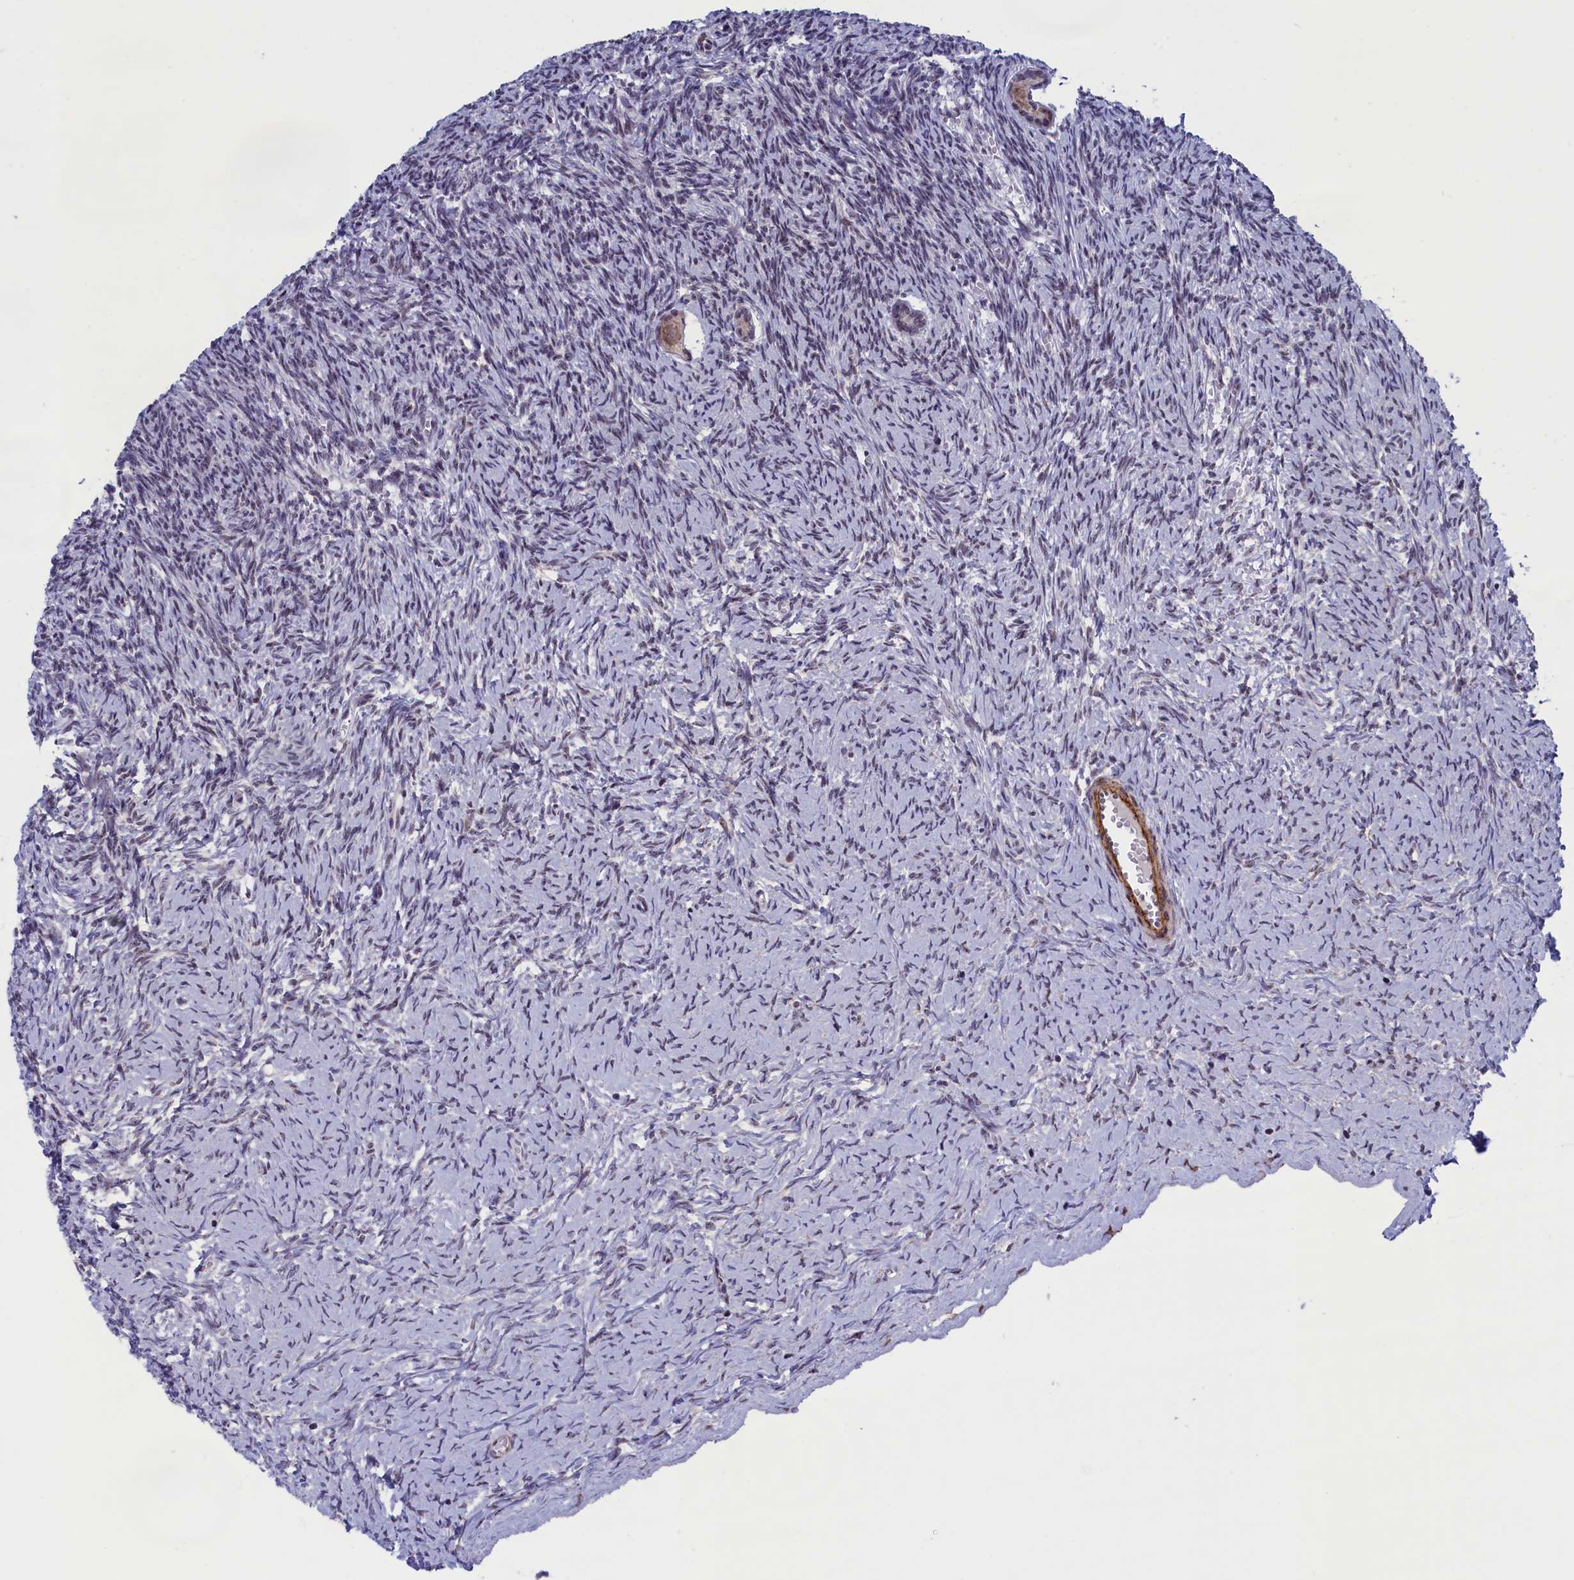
{"staining": {"intensity": "moderate", "quantity": "25%-75%", "location": "cytoplasmic/membranous"}, "tissue": "ovary", "cell_type": "Follicle cells", "image_type": "normal", "snomed": [{"axis": "morphology", "description": "Normal tissue, NOS"}, {"axis": "topography", "description": "Ovary"}], "caption": "Immunohistochemical staining of benign human ovary displays 25%-75% levels of moderate cytoplasmic/membranous protein positivity in approximately 25%-75% of follicle cells. The staining is performed using DAB brown chromogen to label protein expression. The nuclei are counter-stained blue using hematoxylin.", "gene": "PPAN", "patient": {"sex": "female", "age": 39}}